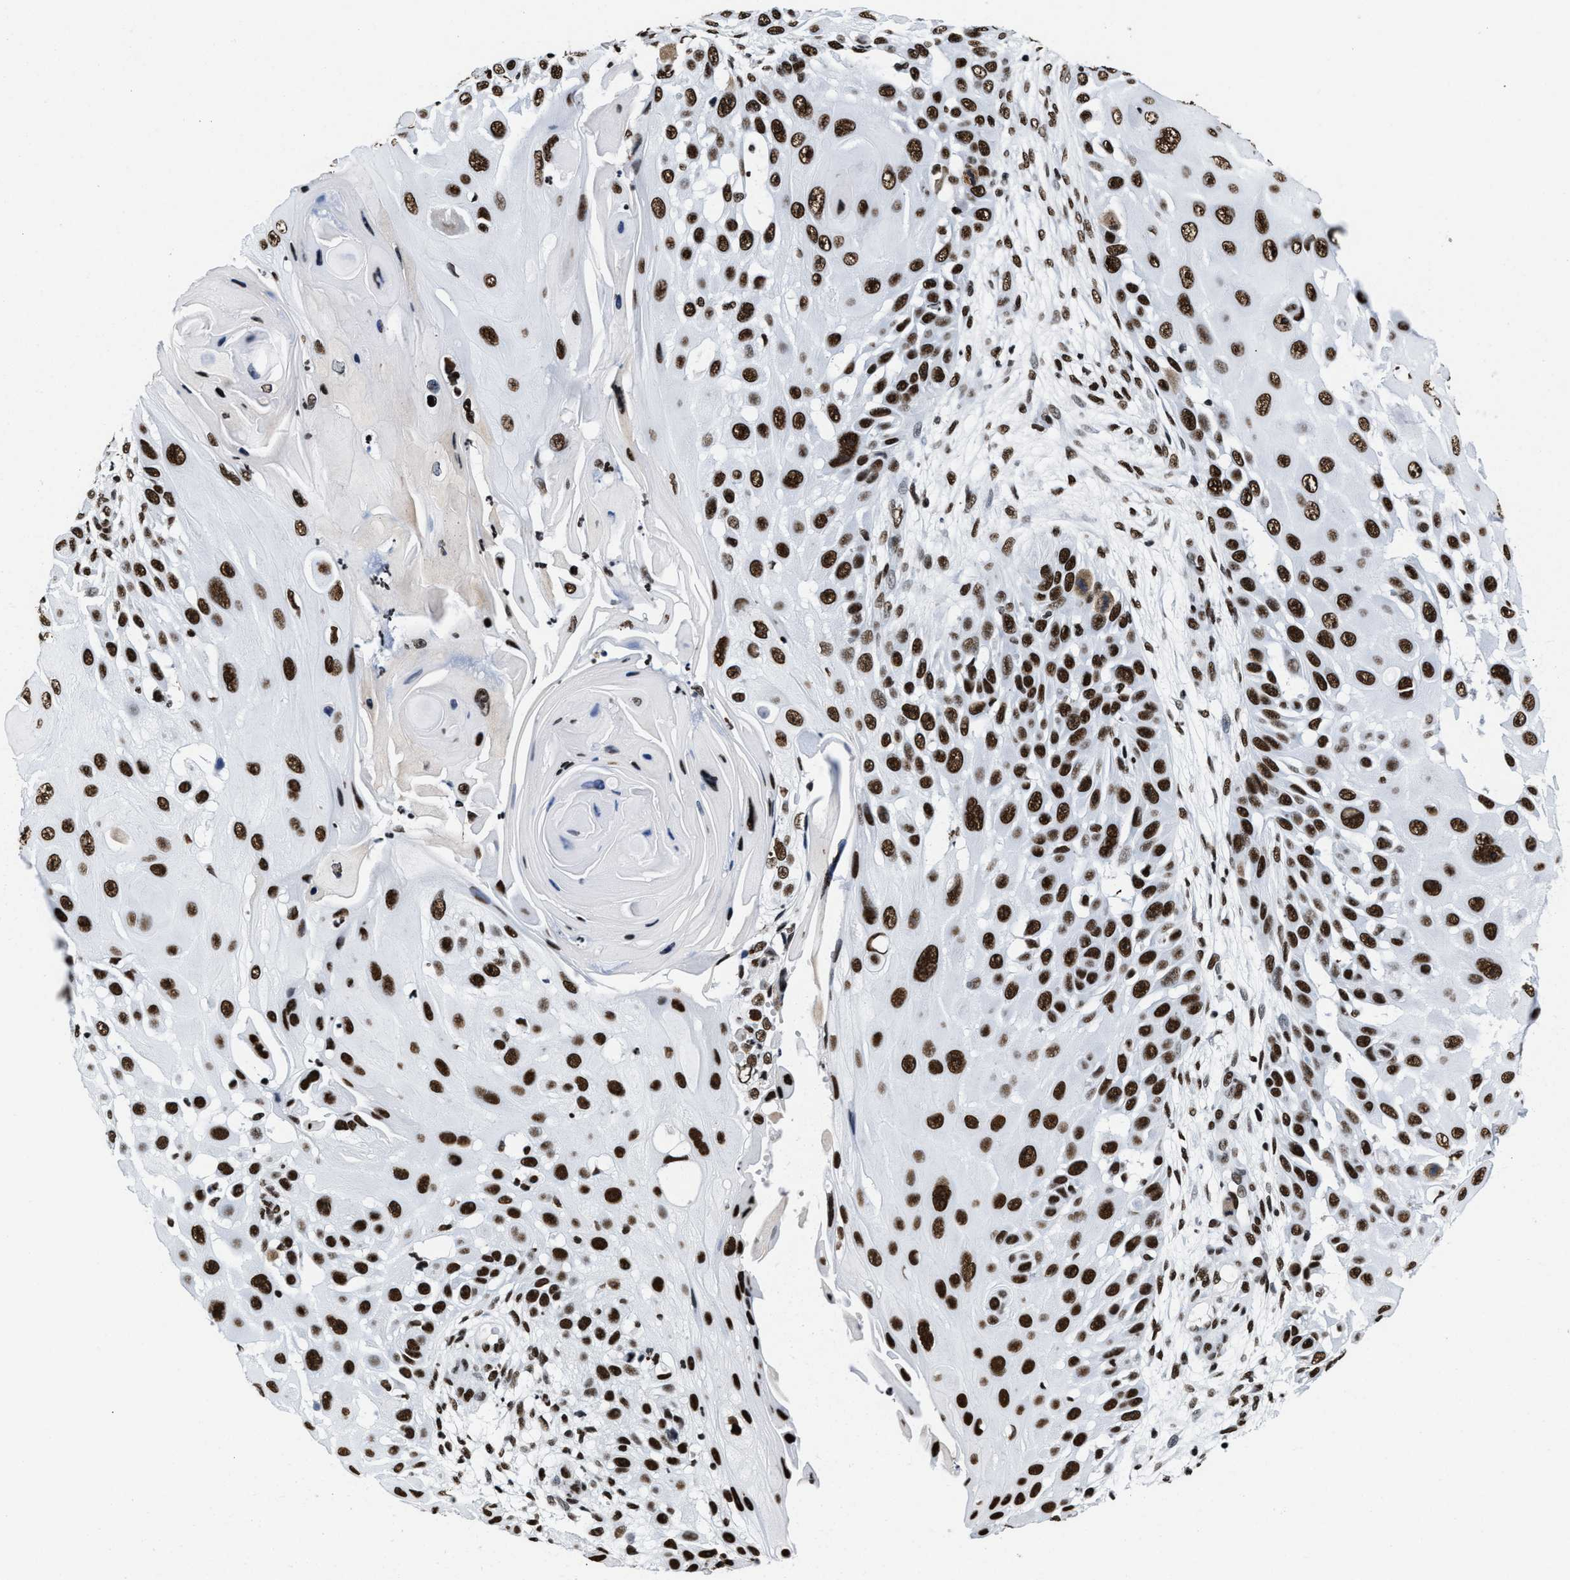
{"staining": {"intensity": "strong", "quantity": ">75%", "location": "nuclear"}, "tissue": "skin cancer", "cell_type": "Tumor cells", "image_type": "cancer", "snomed": [{"axis": "morphology", "description": "Squamous cell carcinoma, NOS"}, {"axis": "topography", "description": "Skin"}], "caption": "An image of human skin cancer (squamous cell carcinoma) stained for a protein reveals strong nuclear brown staining in tumor cells.", "gene": "SMARCC2", "patient": {"sex": "female", "age": 44}}